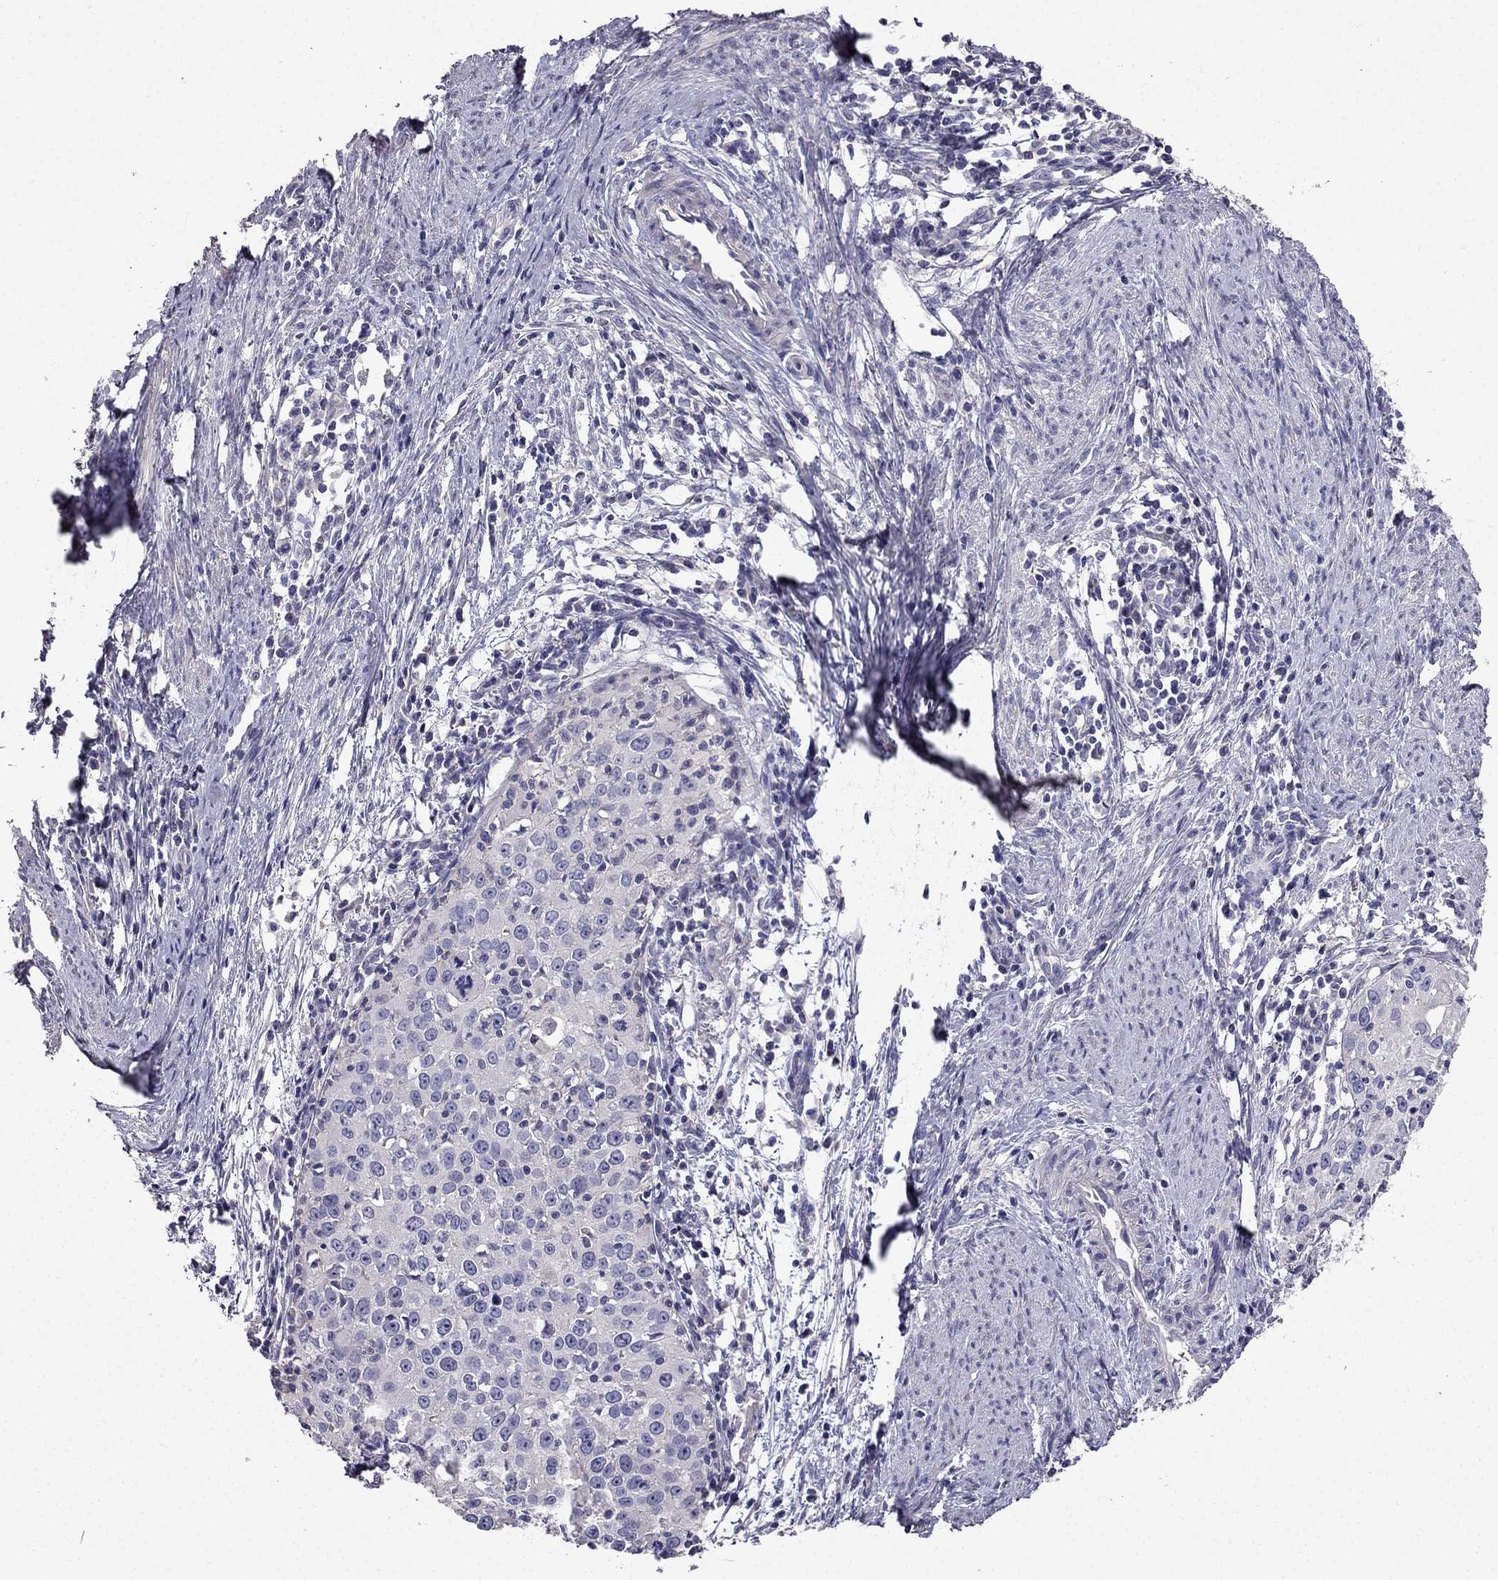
{"staining": {"intensity": "negative", "quantity": "none", "location": "none"}, "tissue": "cervical cancer", "cell_type": "Tumor cells", "image_type": "cancer", "snomed": [{"axis": "morphology", "description": "Squamous cell carcinoma, NOS"}, {"axis": "topography", "description": "Cervix"}], "caption": "Cervical cancer stained for a protein using IHC exhibits no positivity tumor cells.", "gene": "AS3MT", "patient": {"sex": "female", "age": 40}}